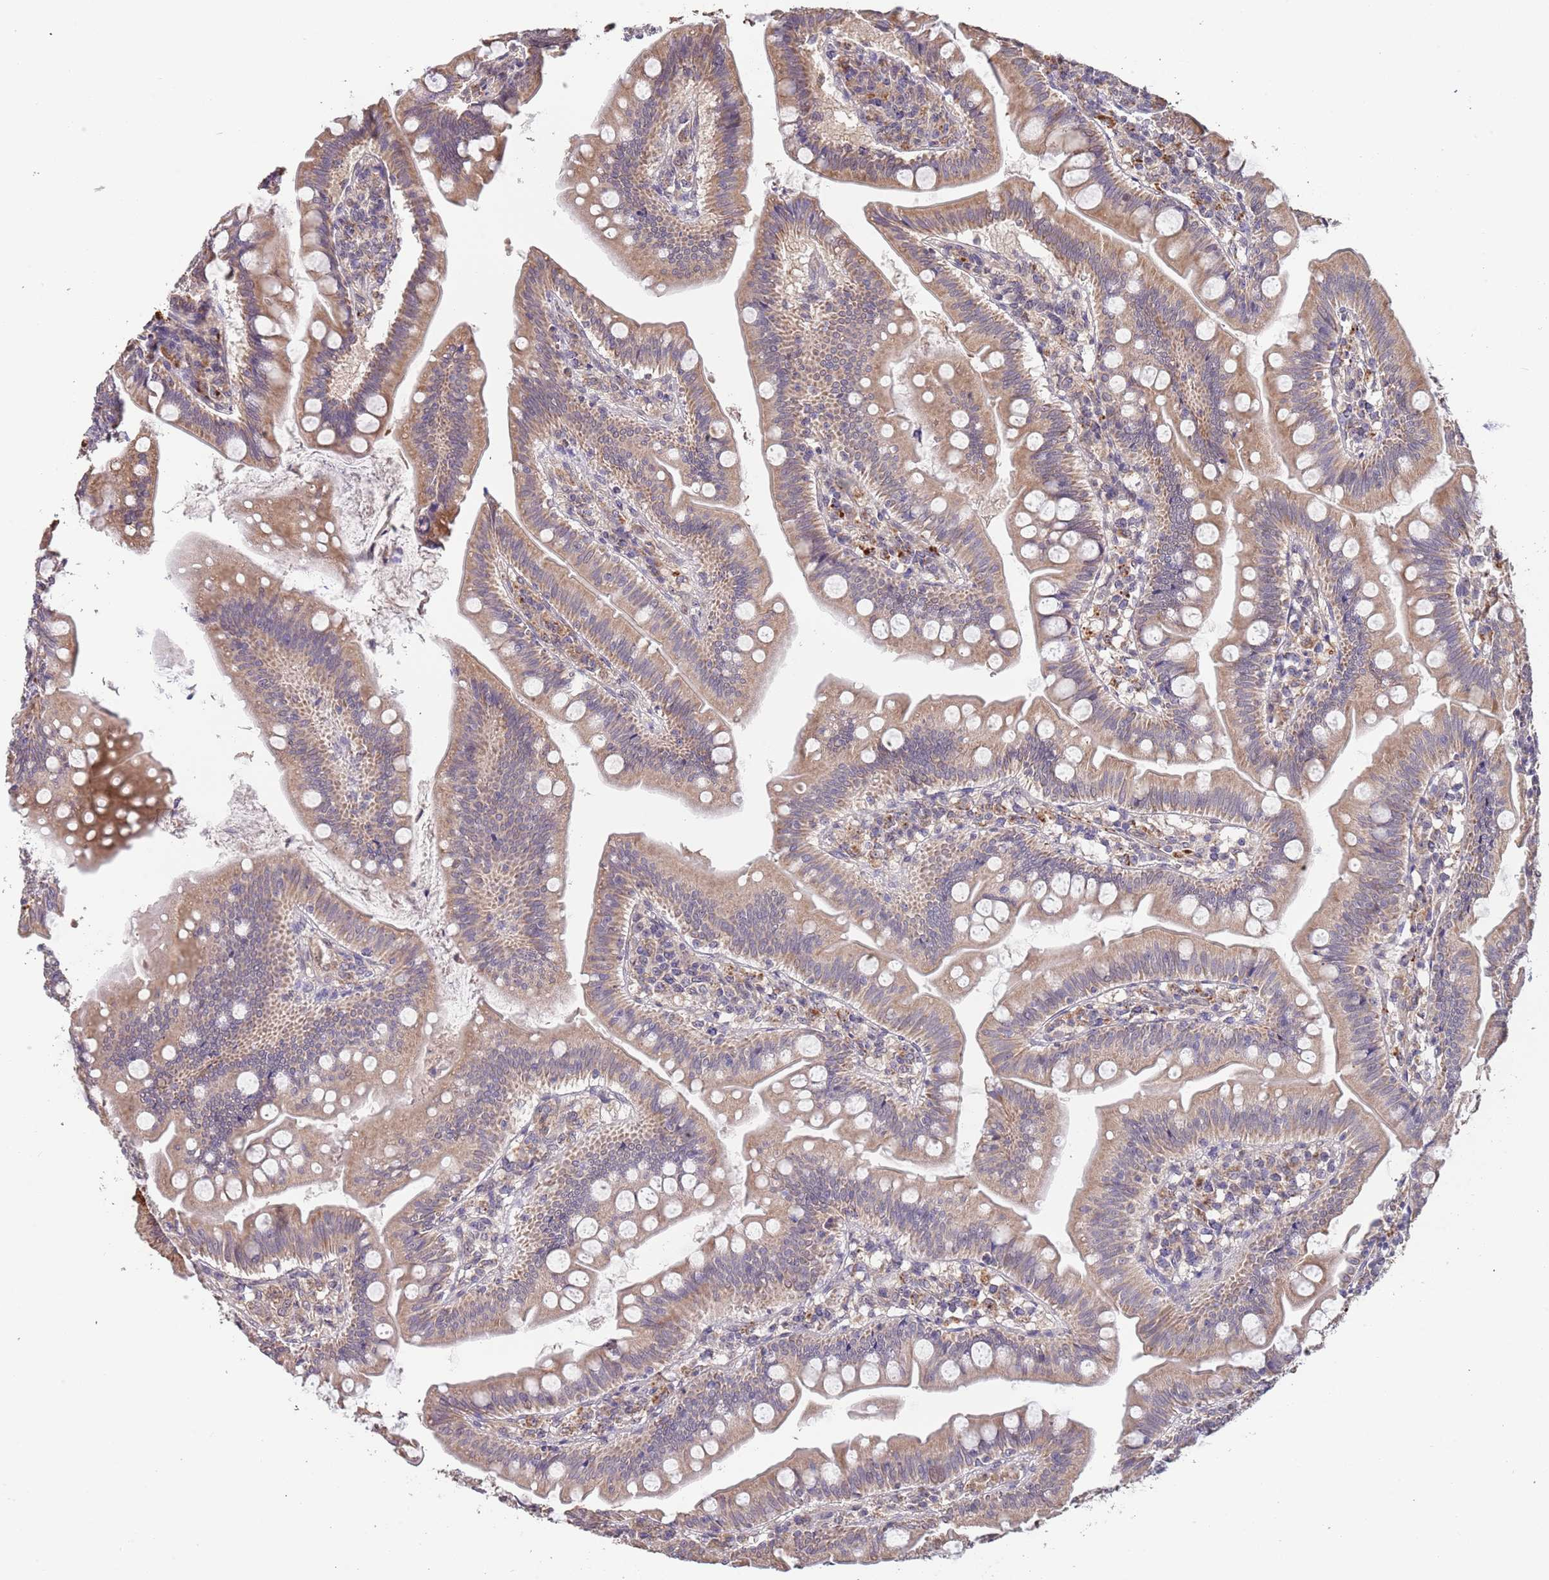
{"staining": {"intensity": "moderate", "quantity": ">75%", "location": "cytoplasmic/membranous"}, "tissue": "small intestine", "cell_type": "Glandular cells", "image_type": "normal", "snomed": [{"axis": "morphology", "description": "Normal tissue, NOS"}, {"axis": "topography", "description": "Small intestine"}], "caption": "IHC staining of unremarkable small intestine, which reveals medium levels of moderate cytoplasmic/membranous positivity in about >75% of glandular cells indicating moderate cytoplasmic/membranous protein staining. The staining was performed using DAB (brown) for protein detection and nuclei were counterstained in hematoxylin (blue).", "gene": "TMEM64", "patient": {"sex": "male", "age": 7}}